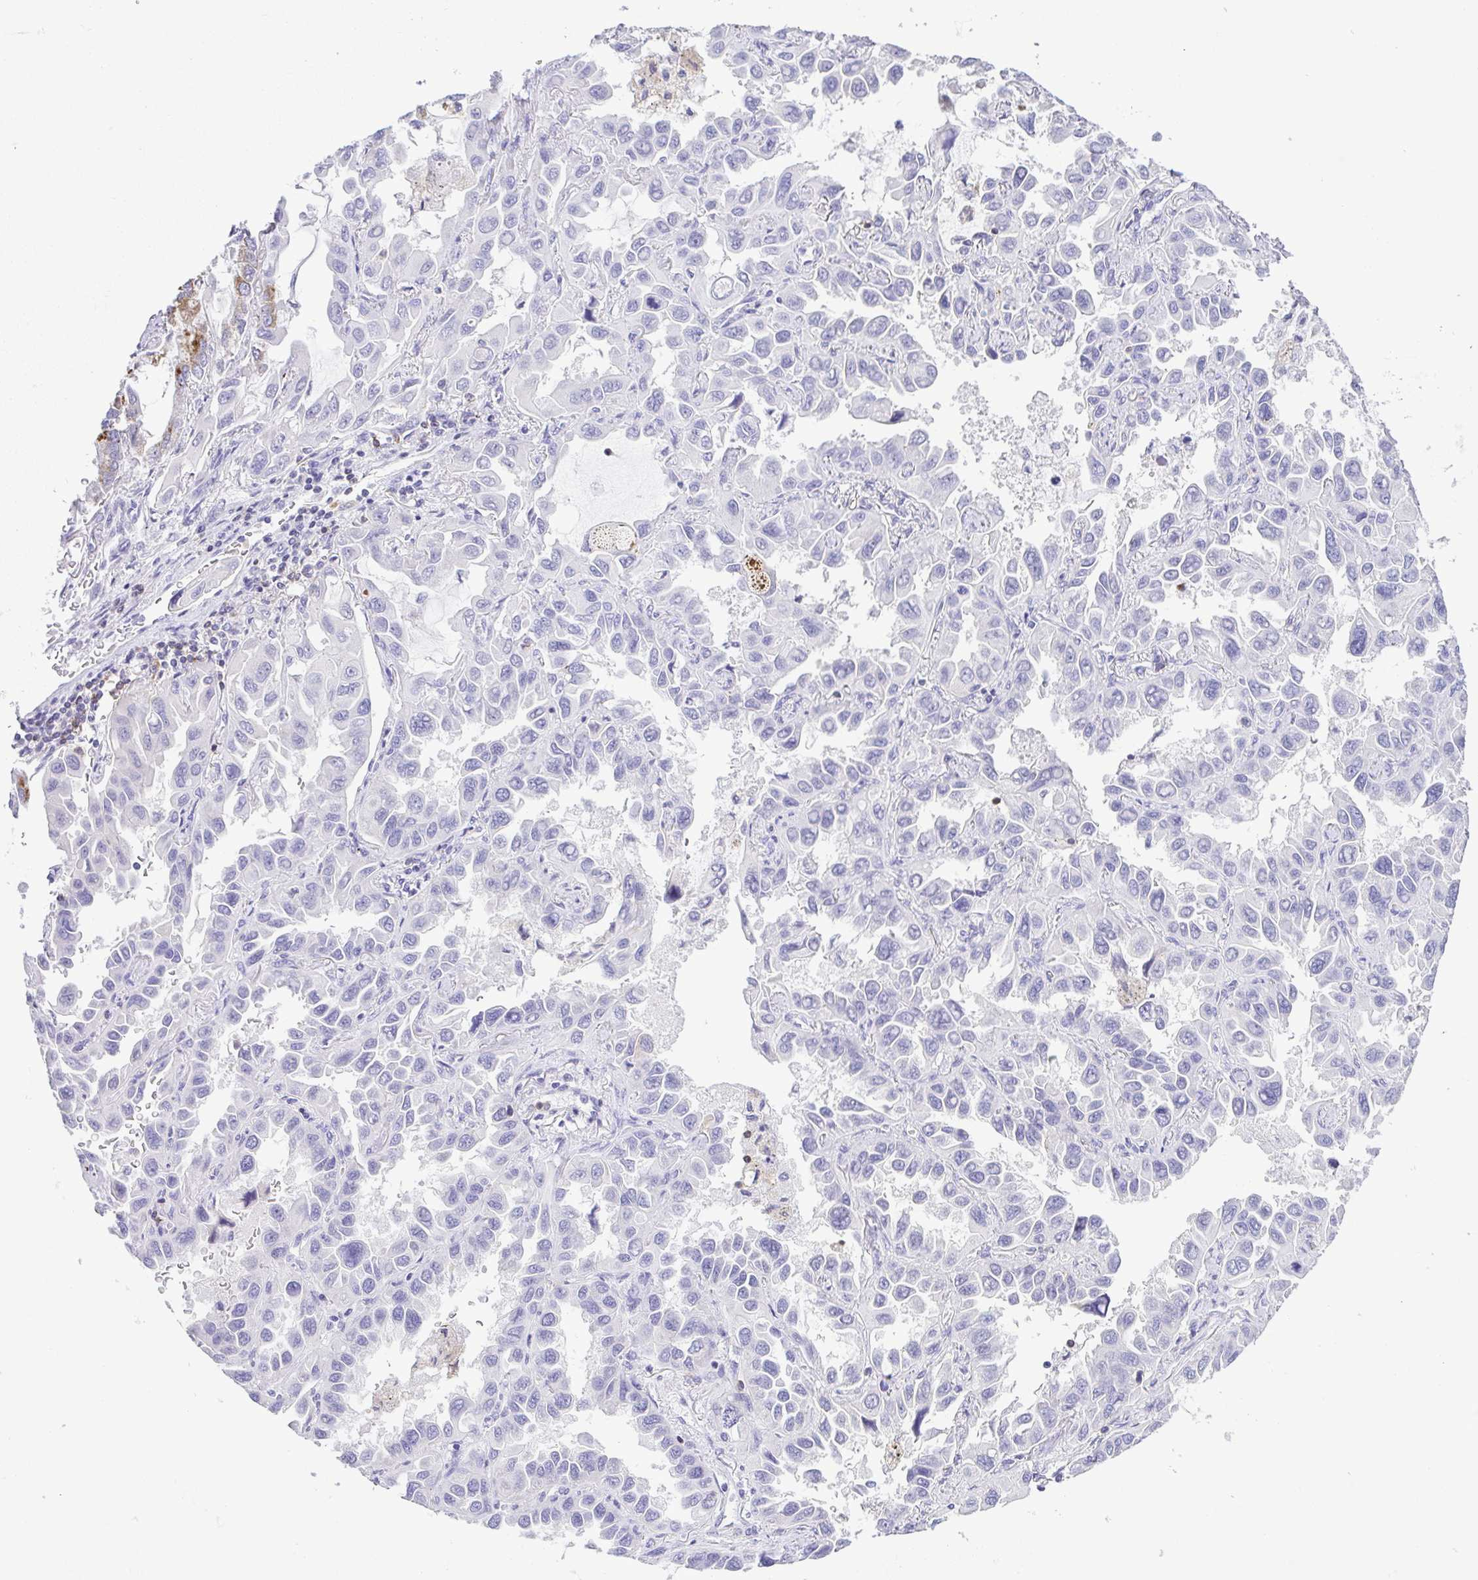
{"staining": {"intensity": "negative", "quantity": "none", "location": "none"}, "tissue": "lung cancer", "cell_type": "Tumor cells", "image_type": "cancer", "snomed": [{"axis": "morphology", "description": "Adenocarcinoma, NOS"}, {"axis": "topography", "description": "Lung"}], "caption": "Lung cancer (adenocarcinoma) stained for a protein using immunohistochemistry (IHC) displays no positivity tumor cells.", "gene": "PGLYRP1", "patient": {"sex": "male", "age": 64}}